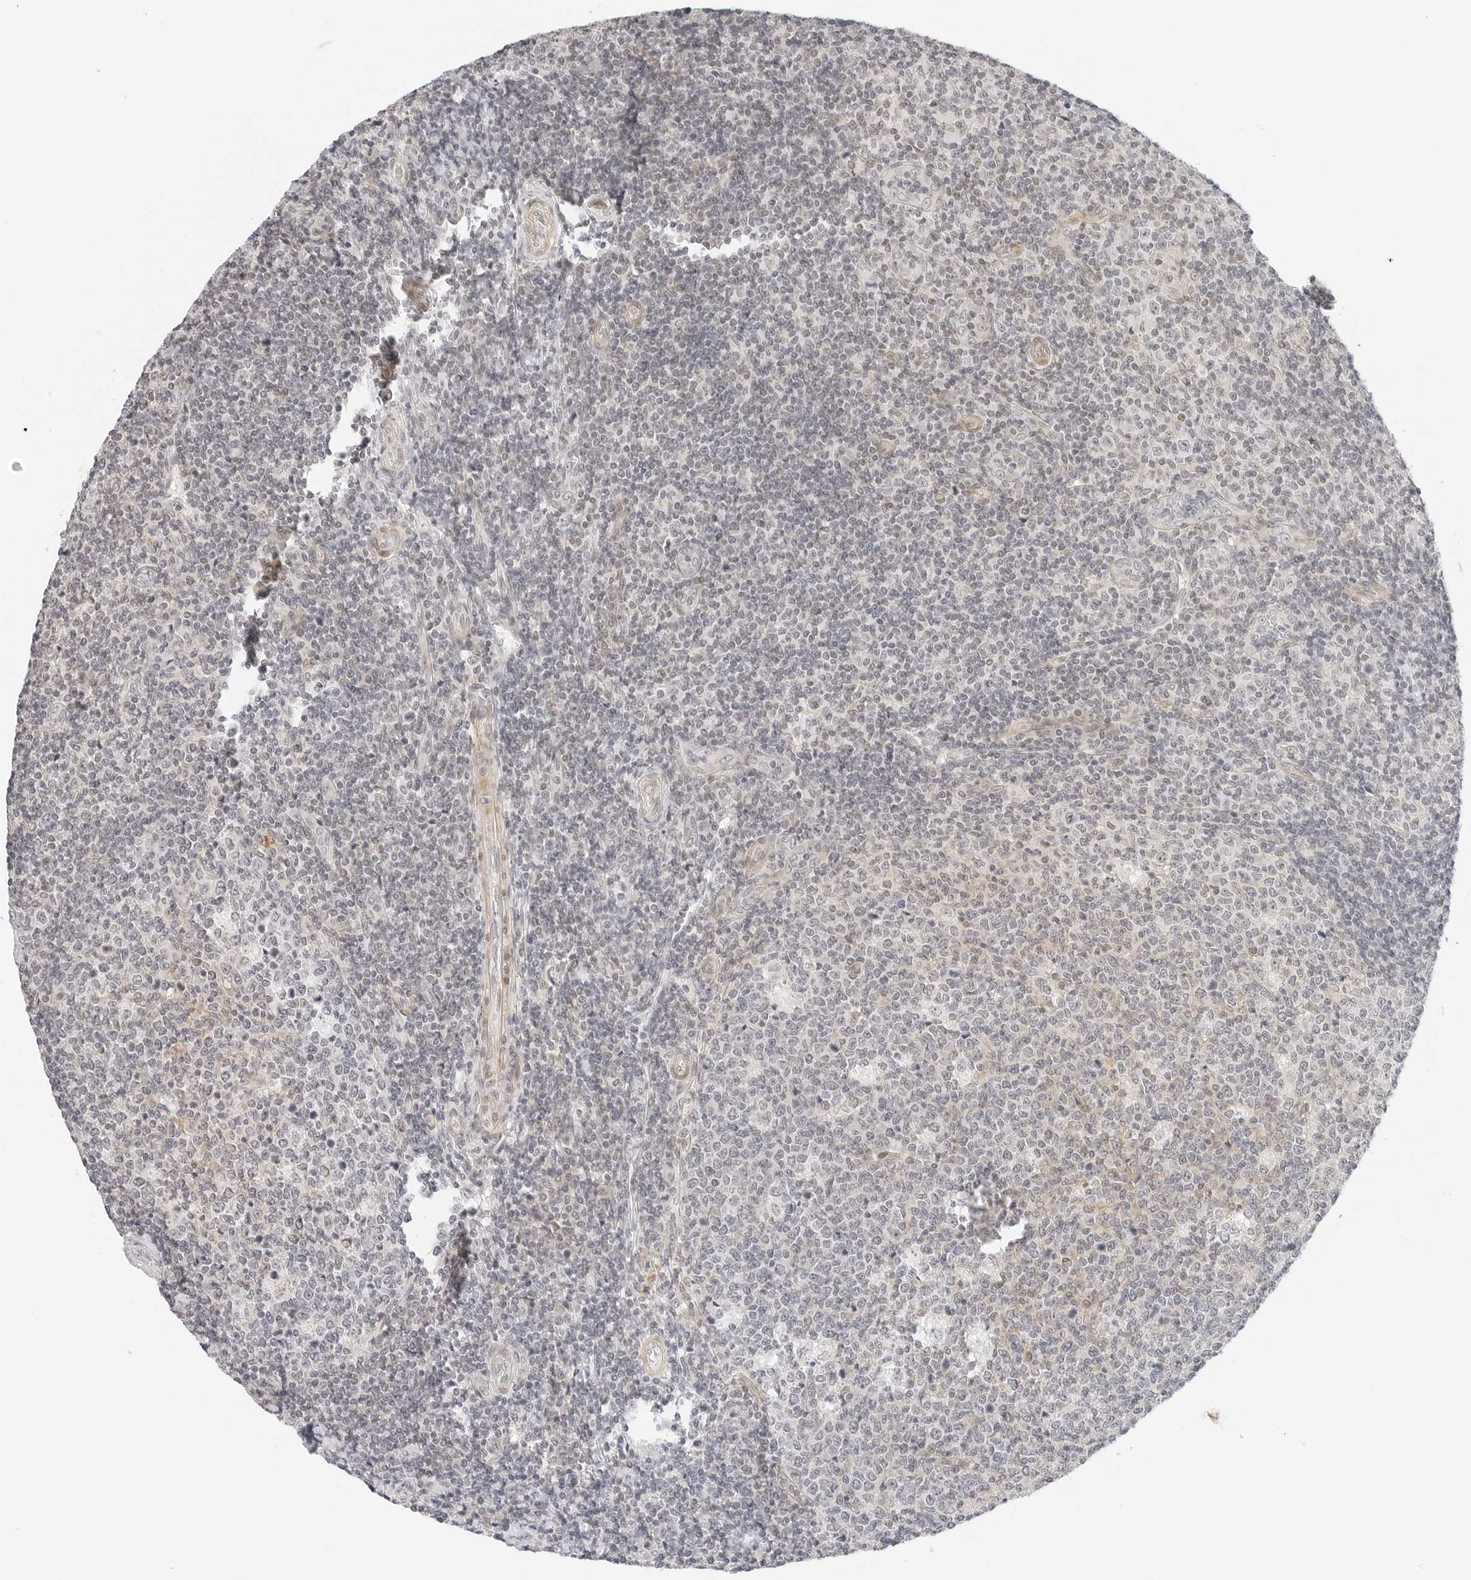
{"staining": {"intensity": "weak", "quantity": "25%-75%", "location": "nuclear"}, "tissue": "tonsil", "cell_type": "Germinal center cells", "image_type": "normal", "snomed": [{"axis": "morphology", "description": "Normal tissue, NOS"}, {"axis": "topography", "description": "Tonsil"}], "caption": "High-power microscopy captured an immunohistochemistry image of normal tonsil, revealing weak nuclear positivity in about 25%-75% of germinal center cells. Ihc stains the protein in brown and the nuclei are stained blue.", "gene": "NEO1", "patient": {"sex": "female", "age": 19}}